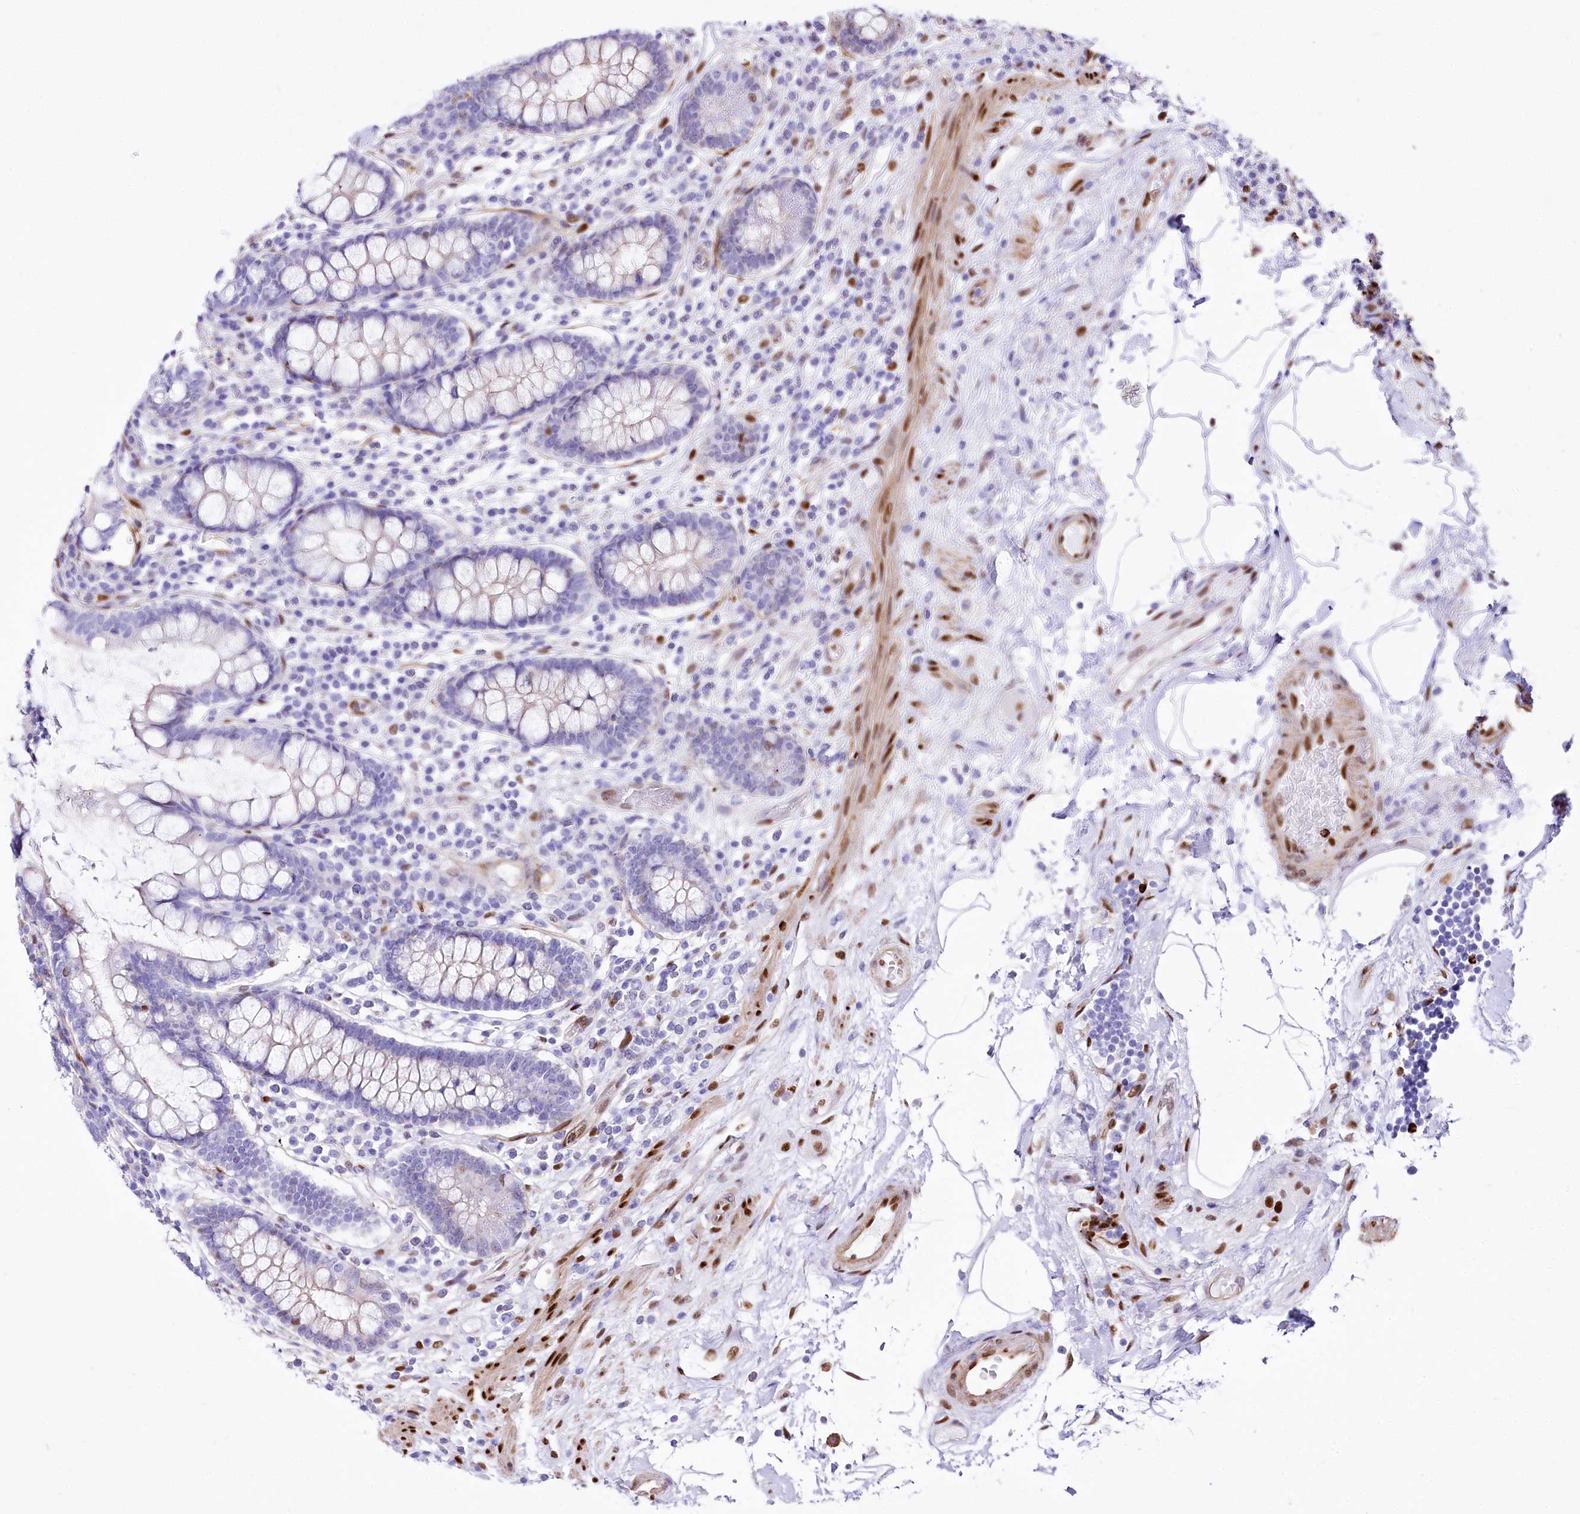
{"staining": {"intensity": "strong", "quantity": ">75%", "location": "nuclear"}, "tissue": "colon", "cell_type": "Endothelial cells", "image_type": "normal", "snomed": [{"axis": "morphology", "description": "Normal tissue, NOS"}, {"axis": "topography", "description": "Colon"}], "caption": "Normal colon shows strong nuclear positivity in about >75% of endothelial cells.", "gene": "PTMS", "patient": {"sex": "female", "age": 79}}